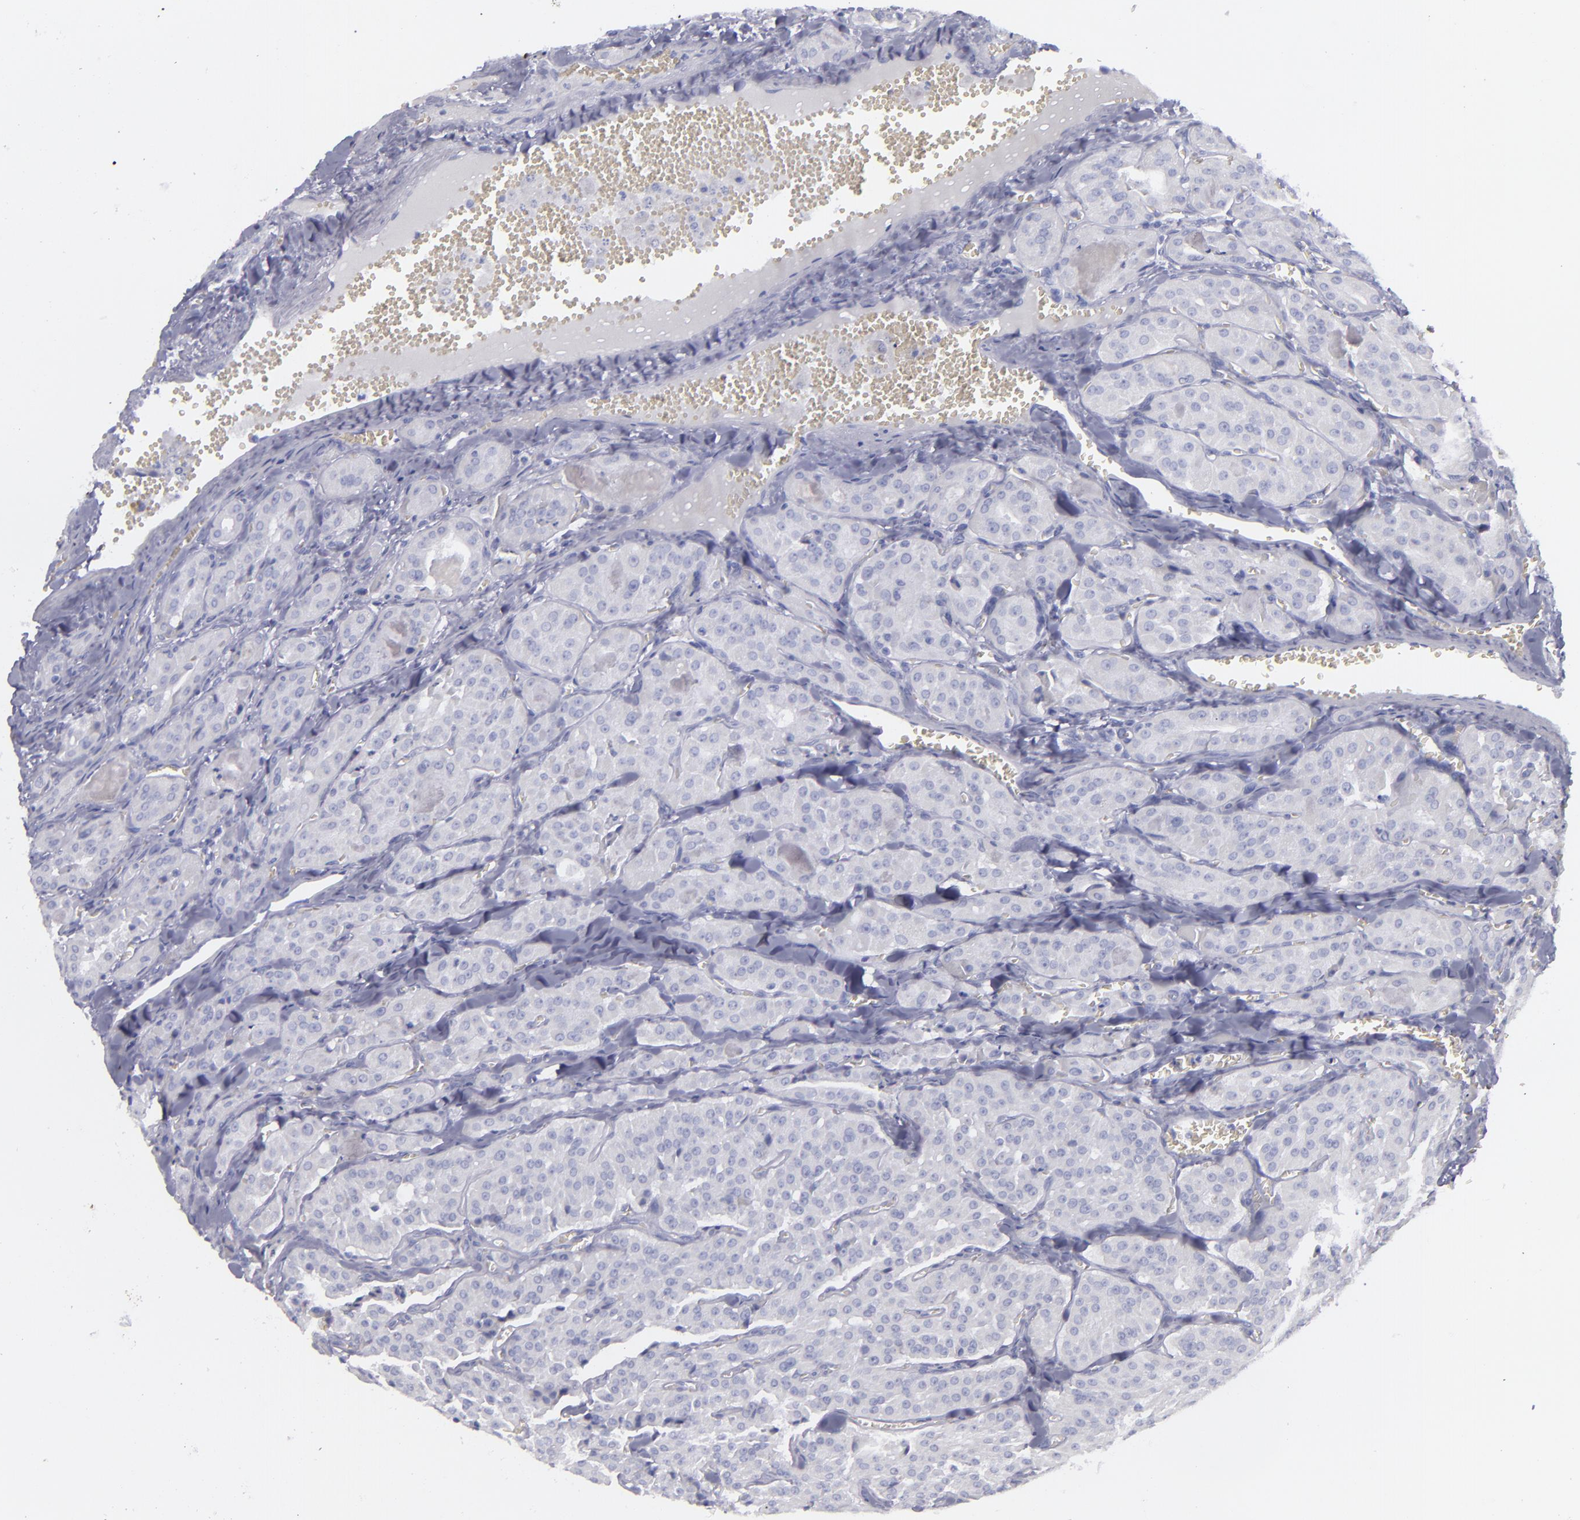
{"staining": {"intensity": "negative", "quantity": "none", "location": "none"}, "tissue": "thyroid cancer", "cell_type": "Tumor cells", "image_type": "cancer", "snomed": [{"axis": "morphology", "description": "Carcinoma, NOS"}, {"axis": "topography", "description": "Thyroid gland"}], "caption": "Micrograph shows no protein expression in tumor cells of thyroid carcinoma tissue.", "gene": "CD22", "patient": {"sex": "male", "age": 76}}